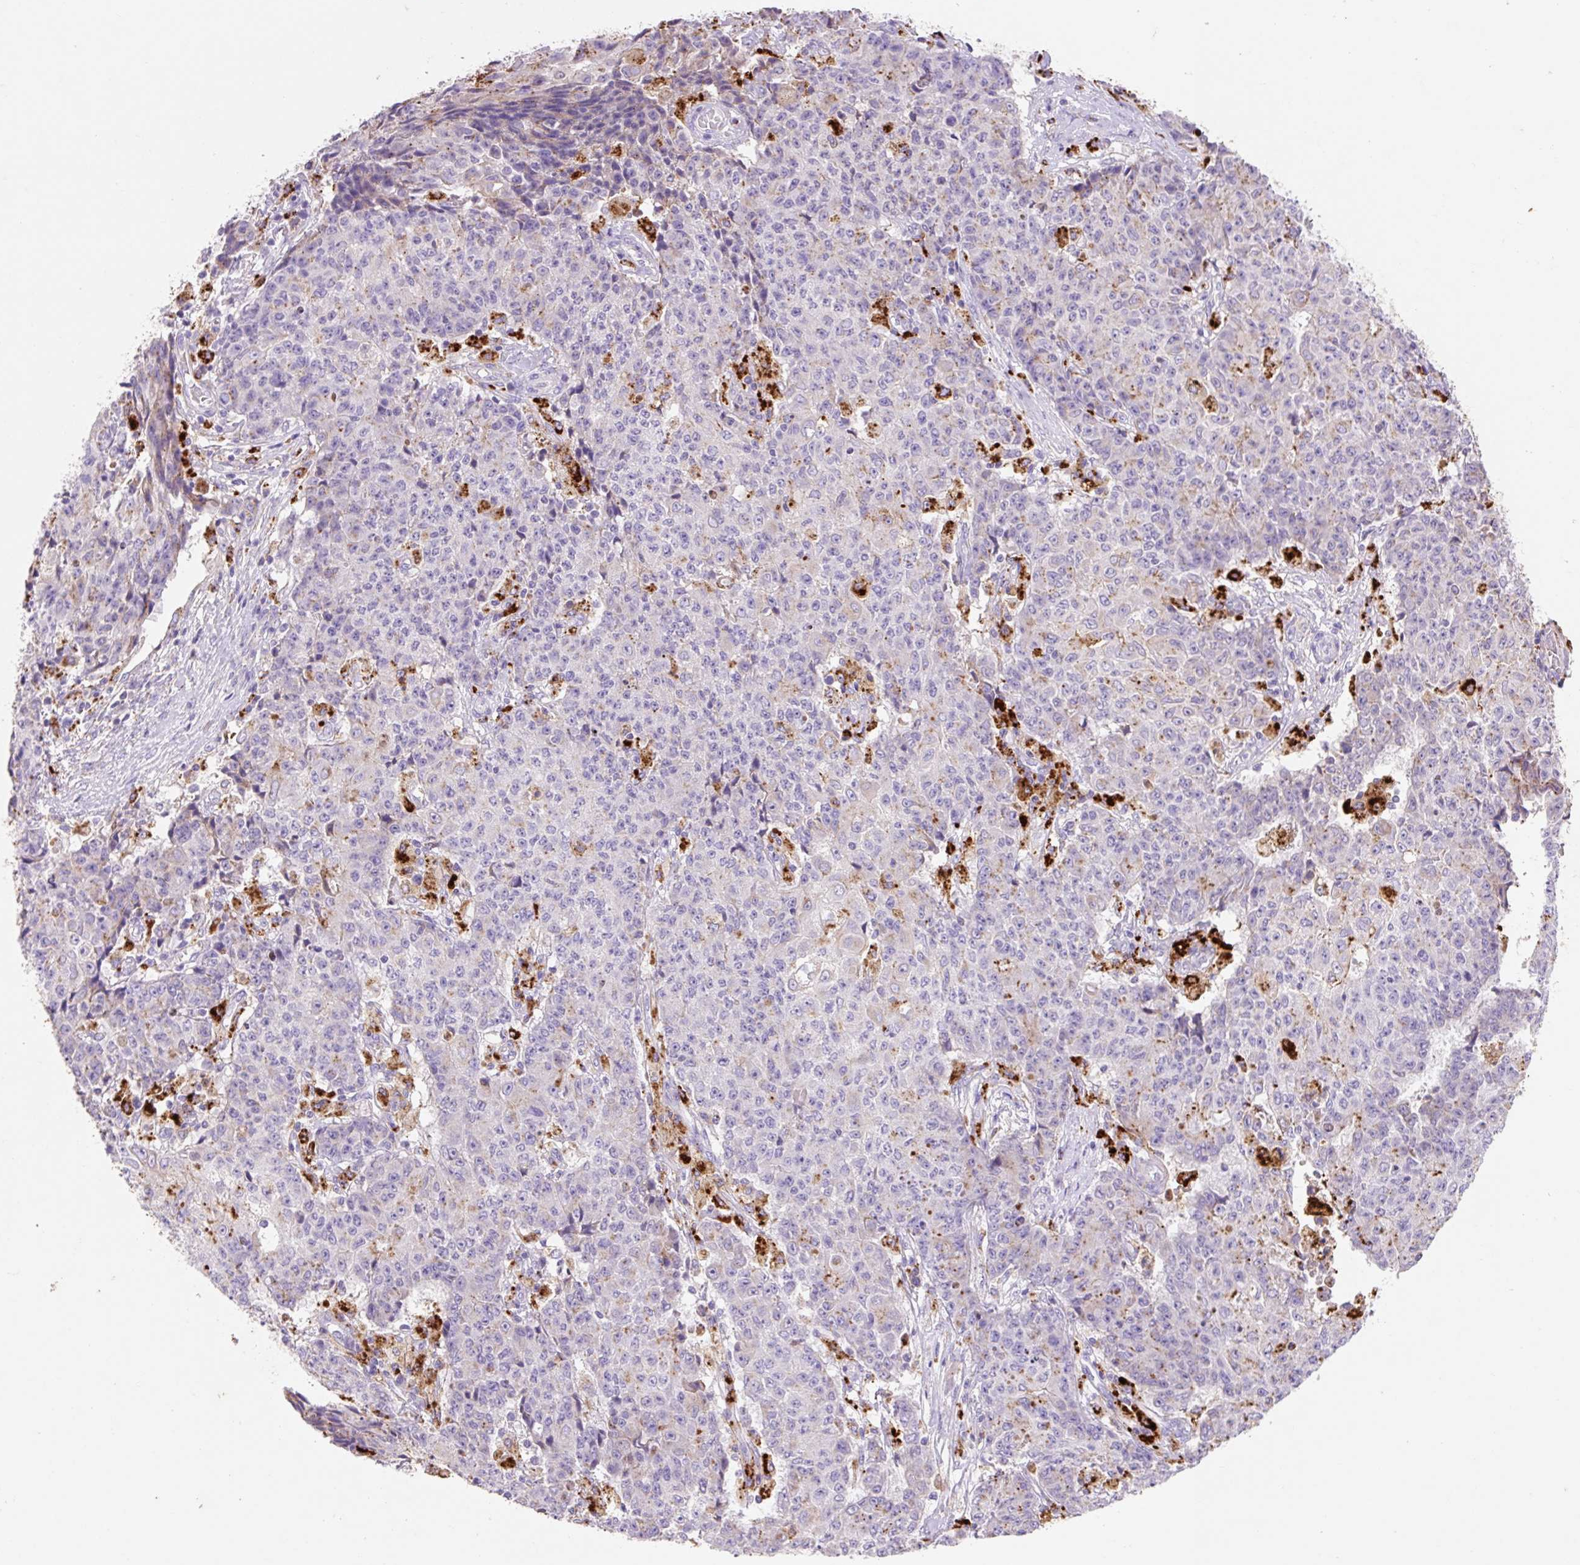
{"staining": {"intensity": "moderate", "quantity": "<25%", "location": "cytoplasmic/membranous"}, "tissue": "ovarian cancer", "cell_type": "Tumor cells", "image_type": "cancer", "snomed": [{"axis": "morphology", "description": "Carcinoma, endometroid"}, {"axis": "topography", "description": "Ovary"}], "caption": "The photomicrograph exhibits staining of ovarian cancer, revealing moderate cytoplasmic/membranous protein expression (brown color) within tumor cells.", "gene": "HEXA", "patient": {"sex": "female", "age": 42}}